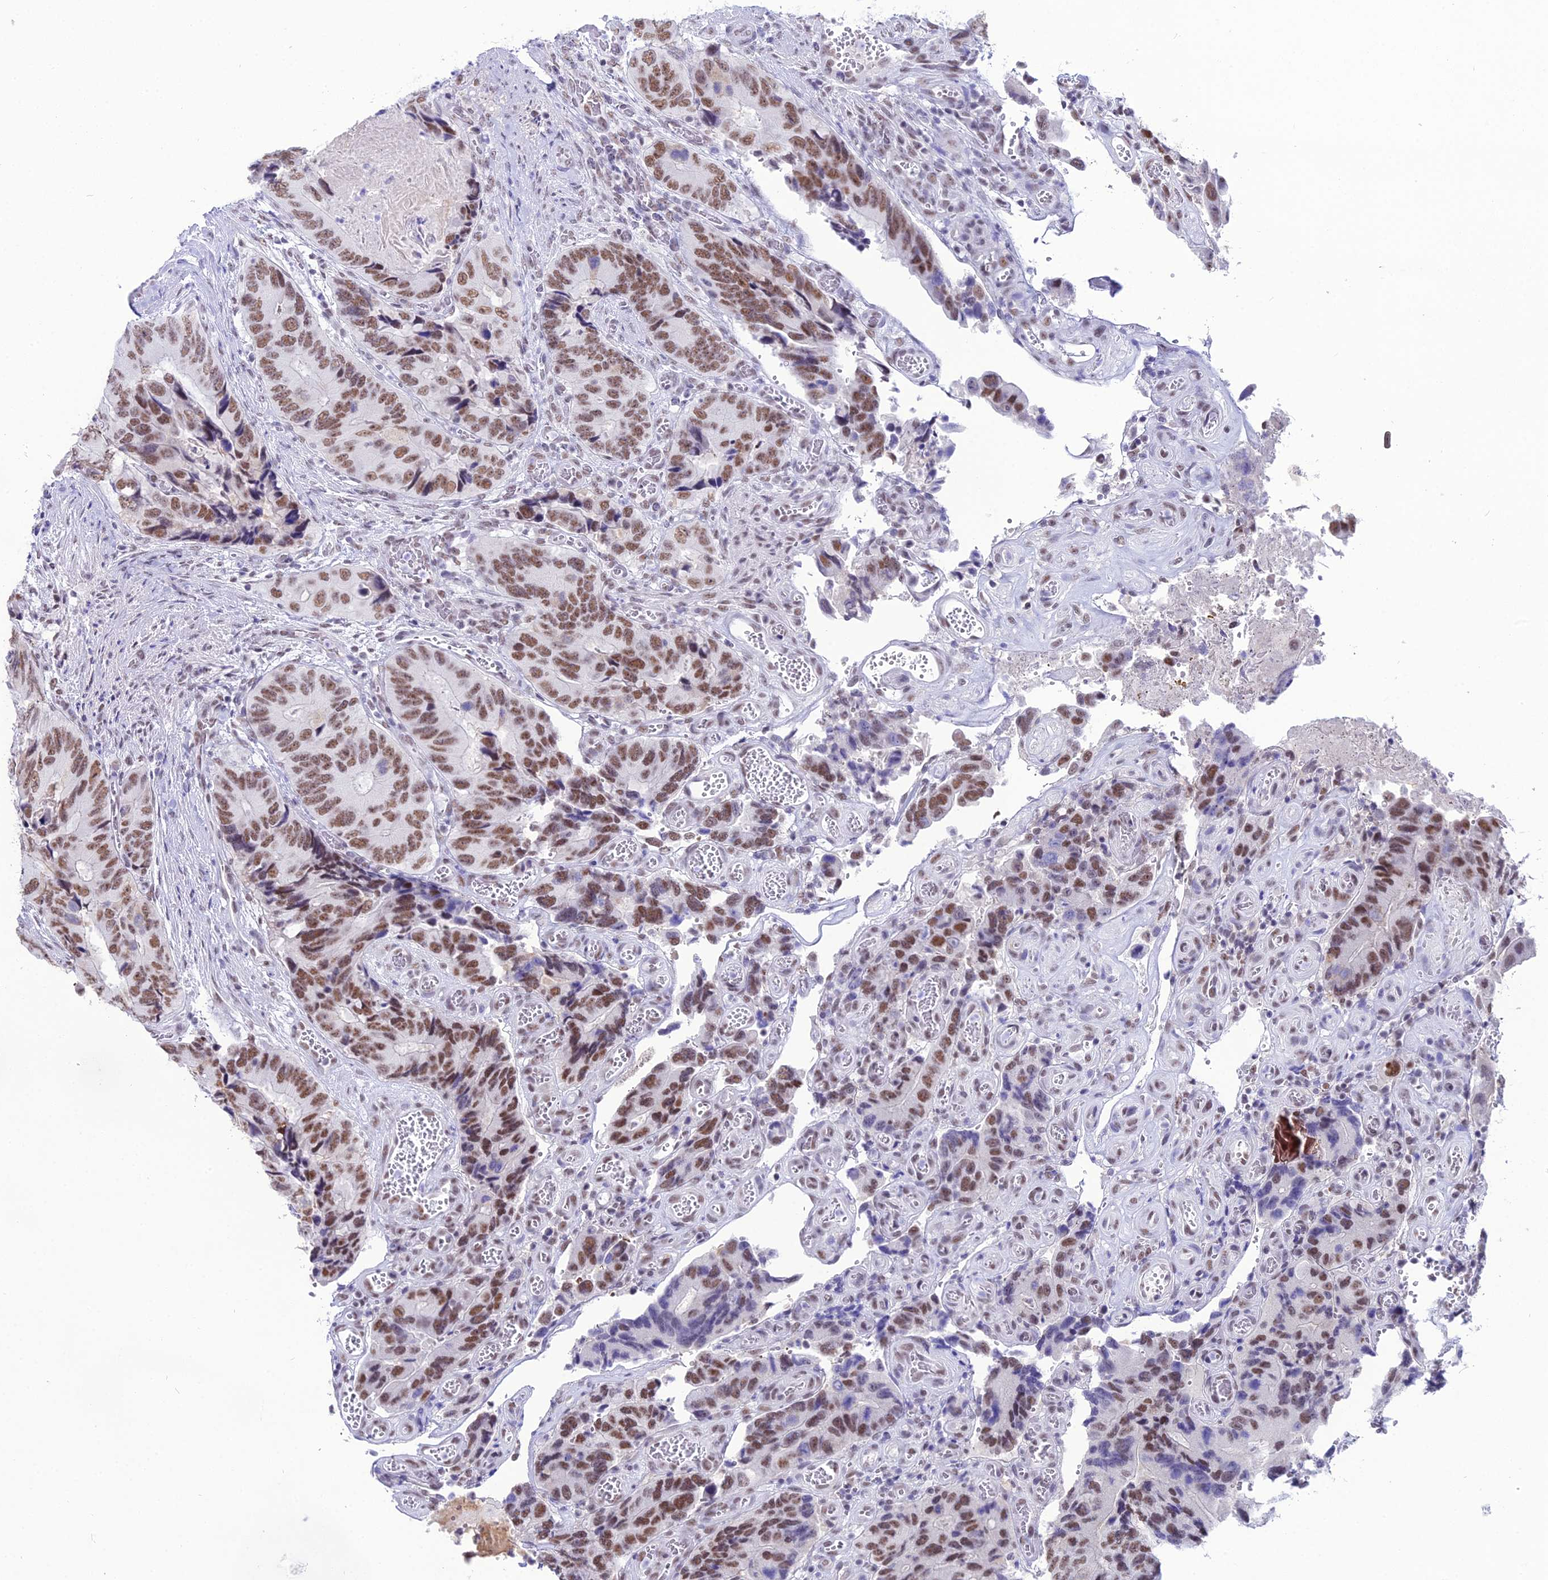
{"staining": {"intensity": "moderate", "quantity": ">75%", "location": "nuclear"}, "tissue": "colorectal cancer", "cell_type": "Tumor cells", "image_type": "cancer", "snomed": [{"axis": "morphology", "description": "Adenocarcinoma, NOS"}, {"axis": "topography", "description": "Colon"}], "caption": "Colorectal adenocarcinoma stained for a protein exhibits moderate nuclear positivity in tumor cells.", "gene": "RBM12", "patient": {"sex": "male", "age": 84}}